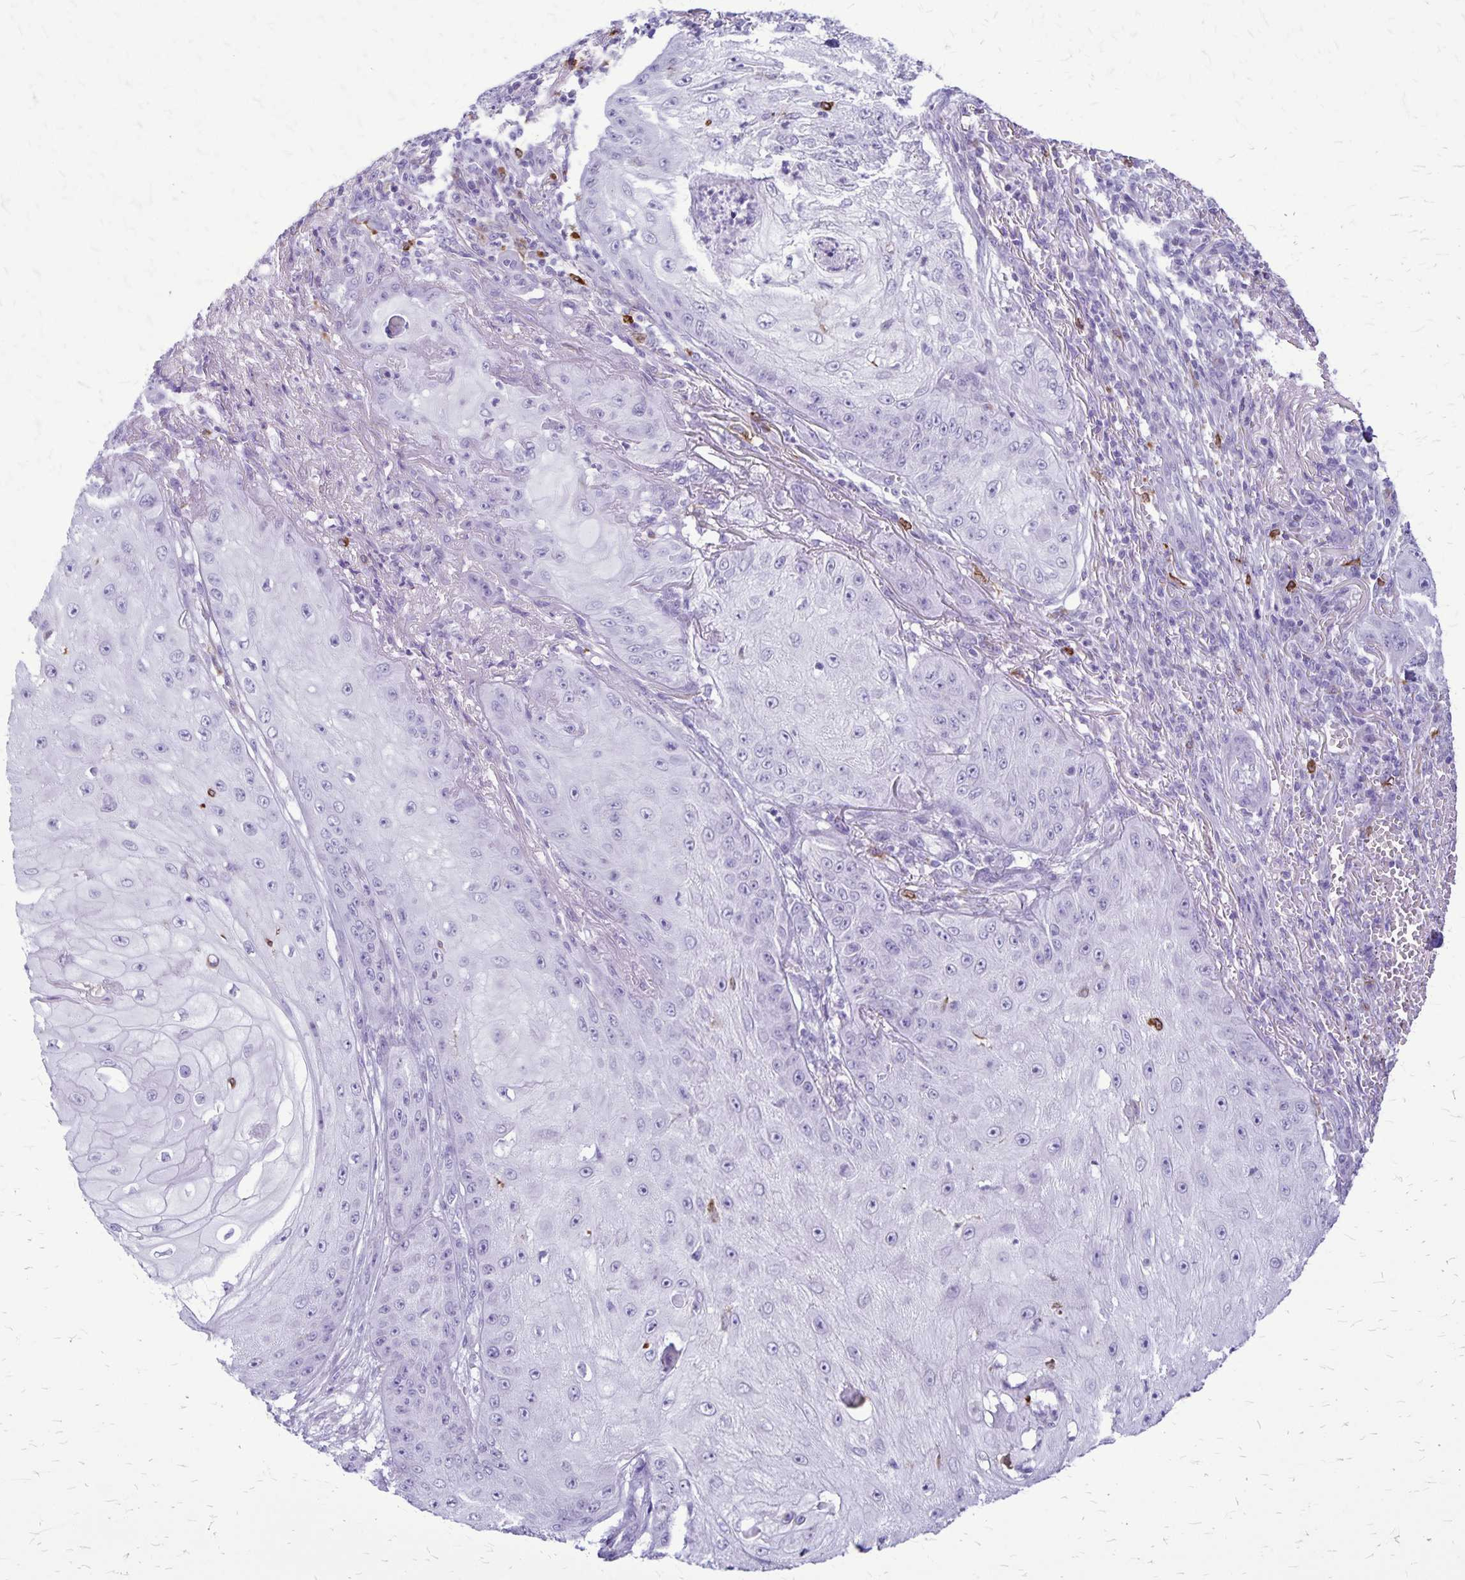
{"staining": {"intensity": "negative", "quantity": "none", "location": "none"}, "tissue": "skin cancer", "cell_type": "Tumor cells", "image_type": "cancer", "snomed": [{"axis": "morphology", "description": "Squamous cell carcinoma, NOS"}, {"axis": "topography", "description": "Skin"}], "caption": "DAB immunohistochemical staining of skin cancer reveals no significant staining in tumor cells.", "gene": "RTN1", "patient": {"sex": "male", "age": 70}}